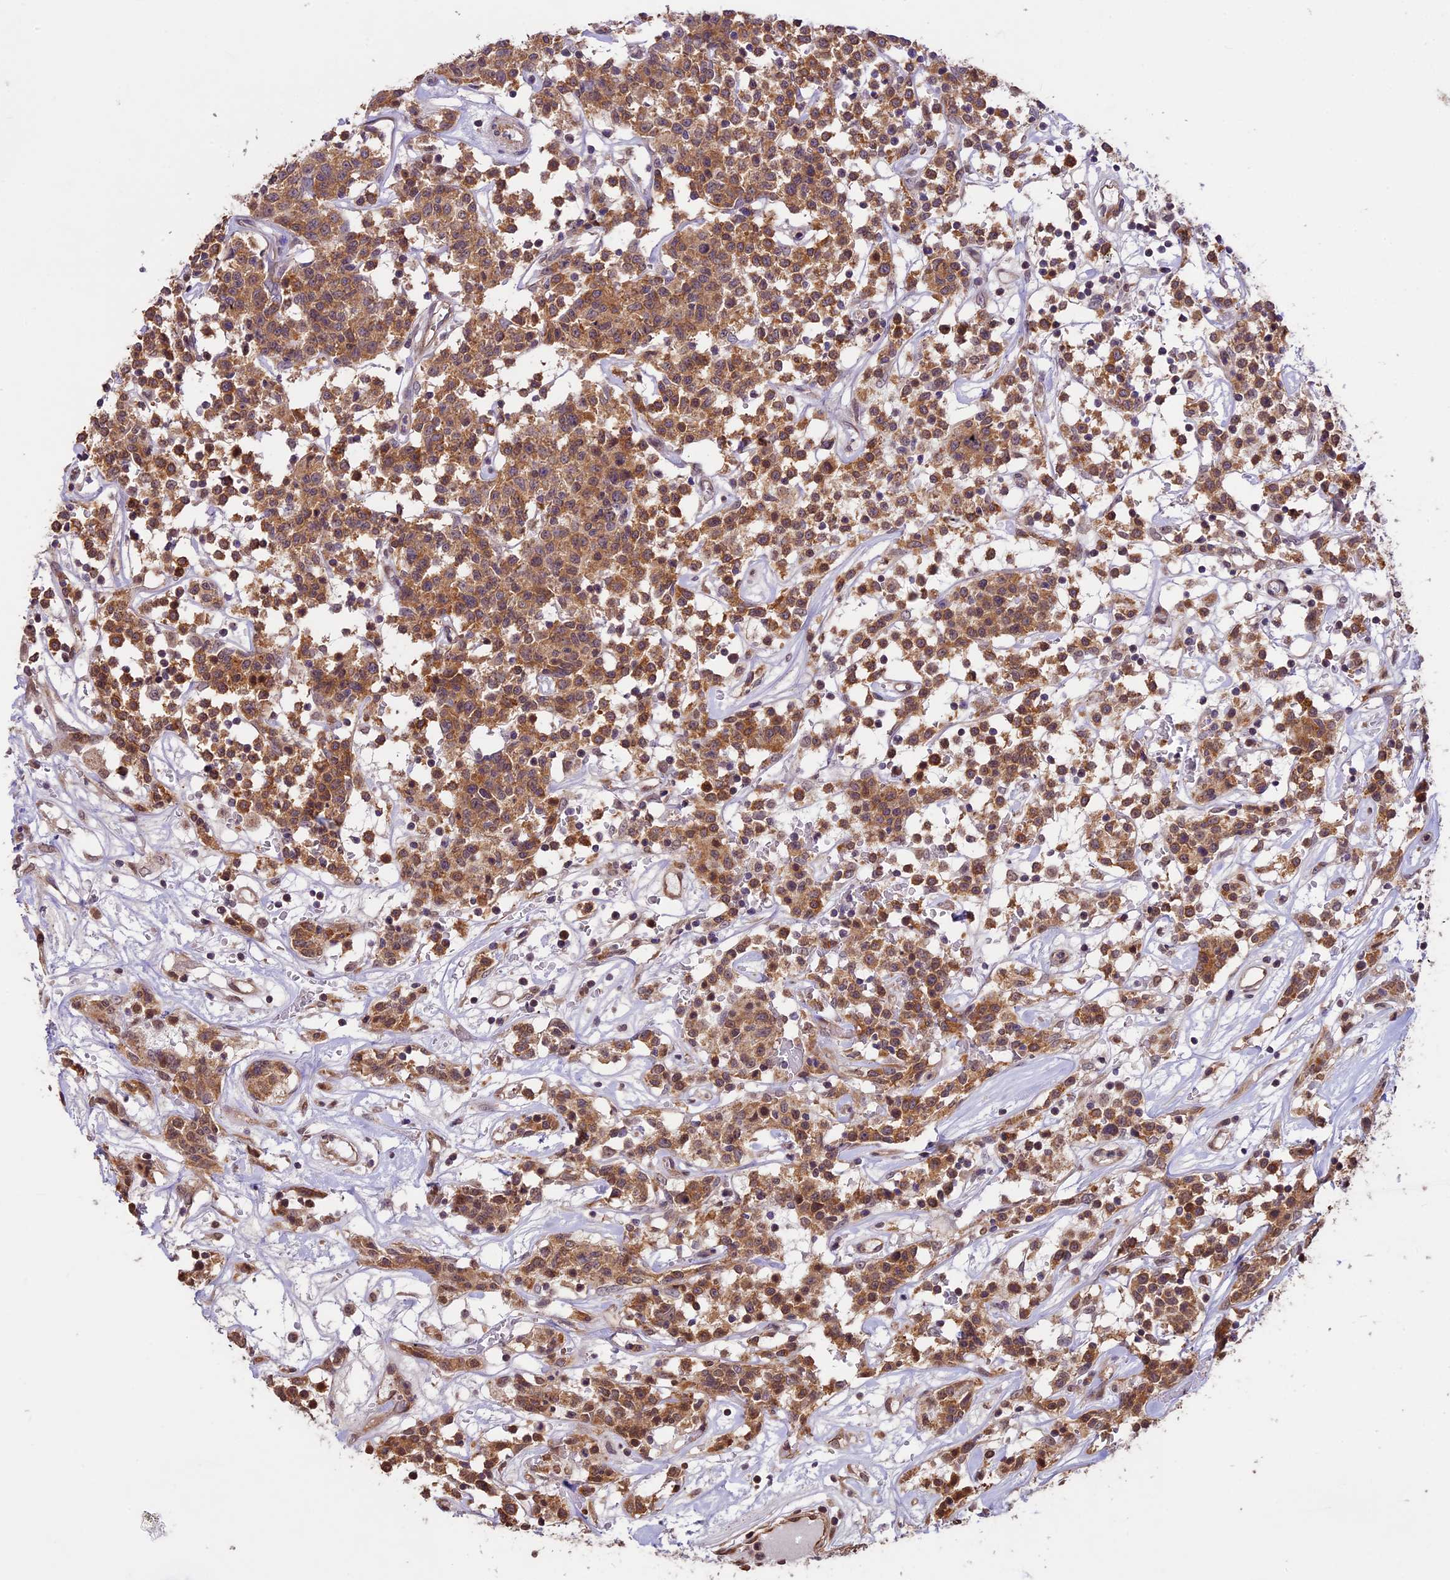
{"staining": {"intensity": "moderate", "quantity": ">75%", "location": "cytoplasmic/membranous,nuclear"}, "tissue": "lymphoma", "cell_type": "Tumor cells", "image_type": "cancer", "snomed": [{"axis": "morphology", "description": "Malignant lymphoma, non-Hodgkin's type, Low grade"}, {"axis": "topography", "description": "Small intestine"}], "caption": "High-power microscopy captured an immunohistochemistry photomicrograph of malignant lymphoma, non-Hodgkin's type (low-grade), revealing moderate cytoplasmic/membranous and nuclear staining in about >75% of tumor cells.", "gene": "BCAS4", "patient": {"sex": "female", "age": 59}}